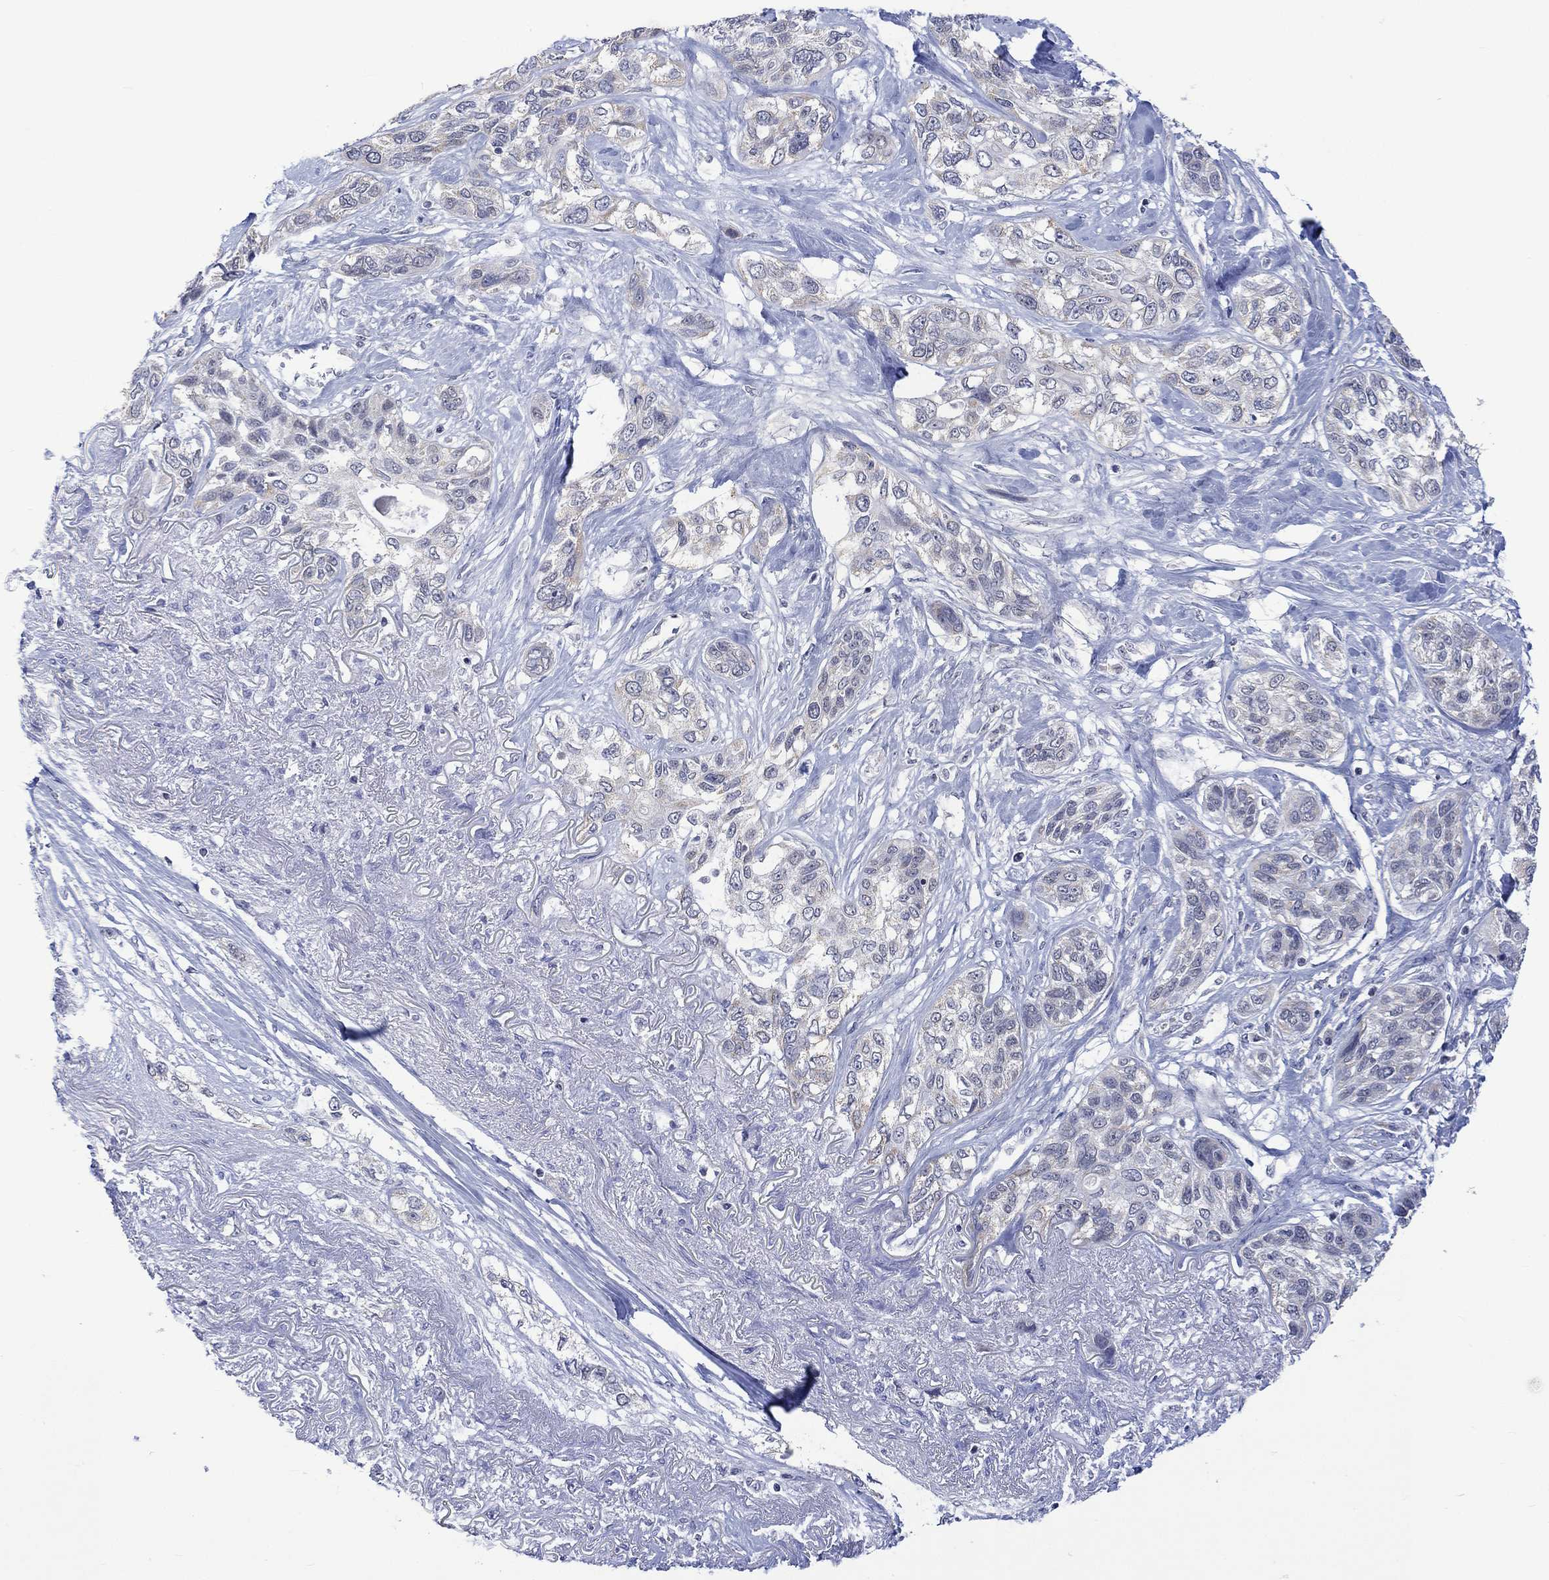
{"staining": {"intensity": "negative", "quantity": "none", "location": "none"}, "tissue": "lung cancer", "cell_type": "Tumor cells", "image_type": "cancer", "snomed": [{"axis": "morphology", "description": "Squamous cell carcinoma, NOS"}, {"axis": "topography", "description": "Lung"}], "caption": "The image reveals no staining of tumor cells in lung cancer.", "gene": "SLC48A1", "patient": {"sex": "female", "age": 70}}